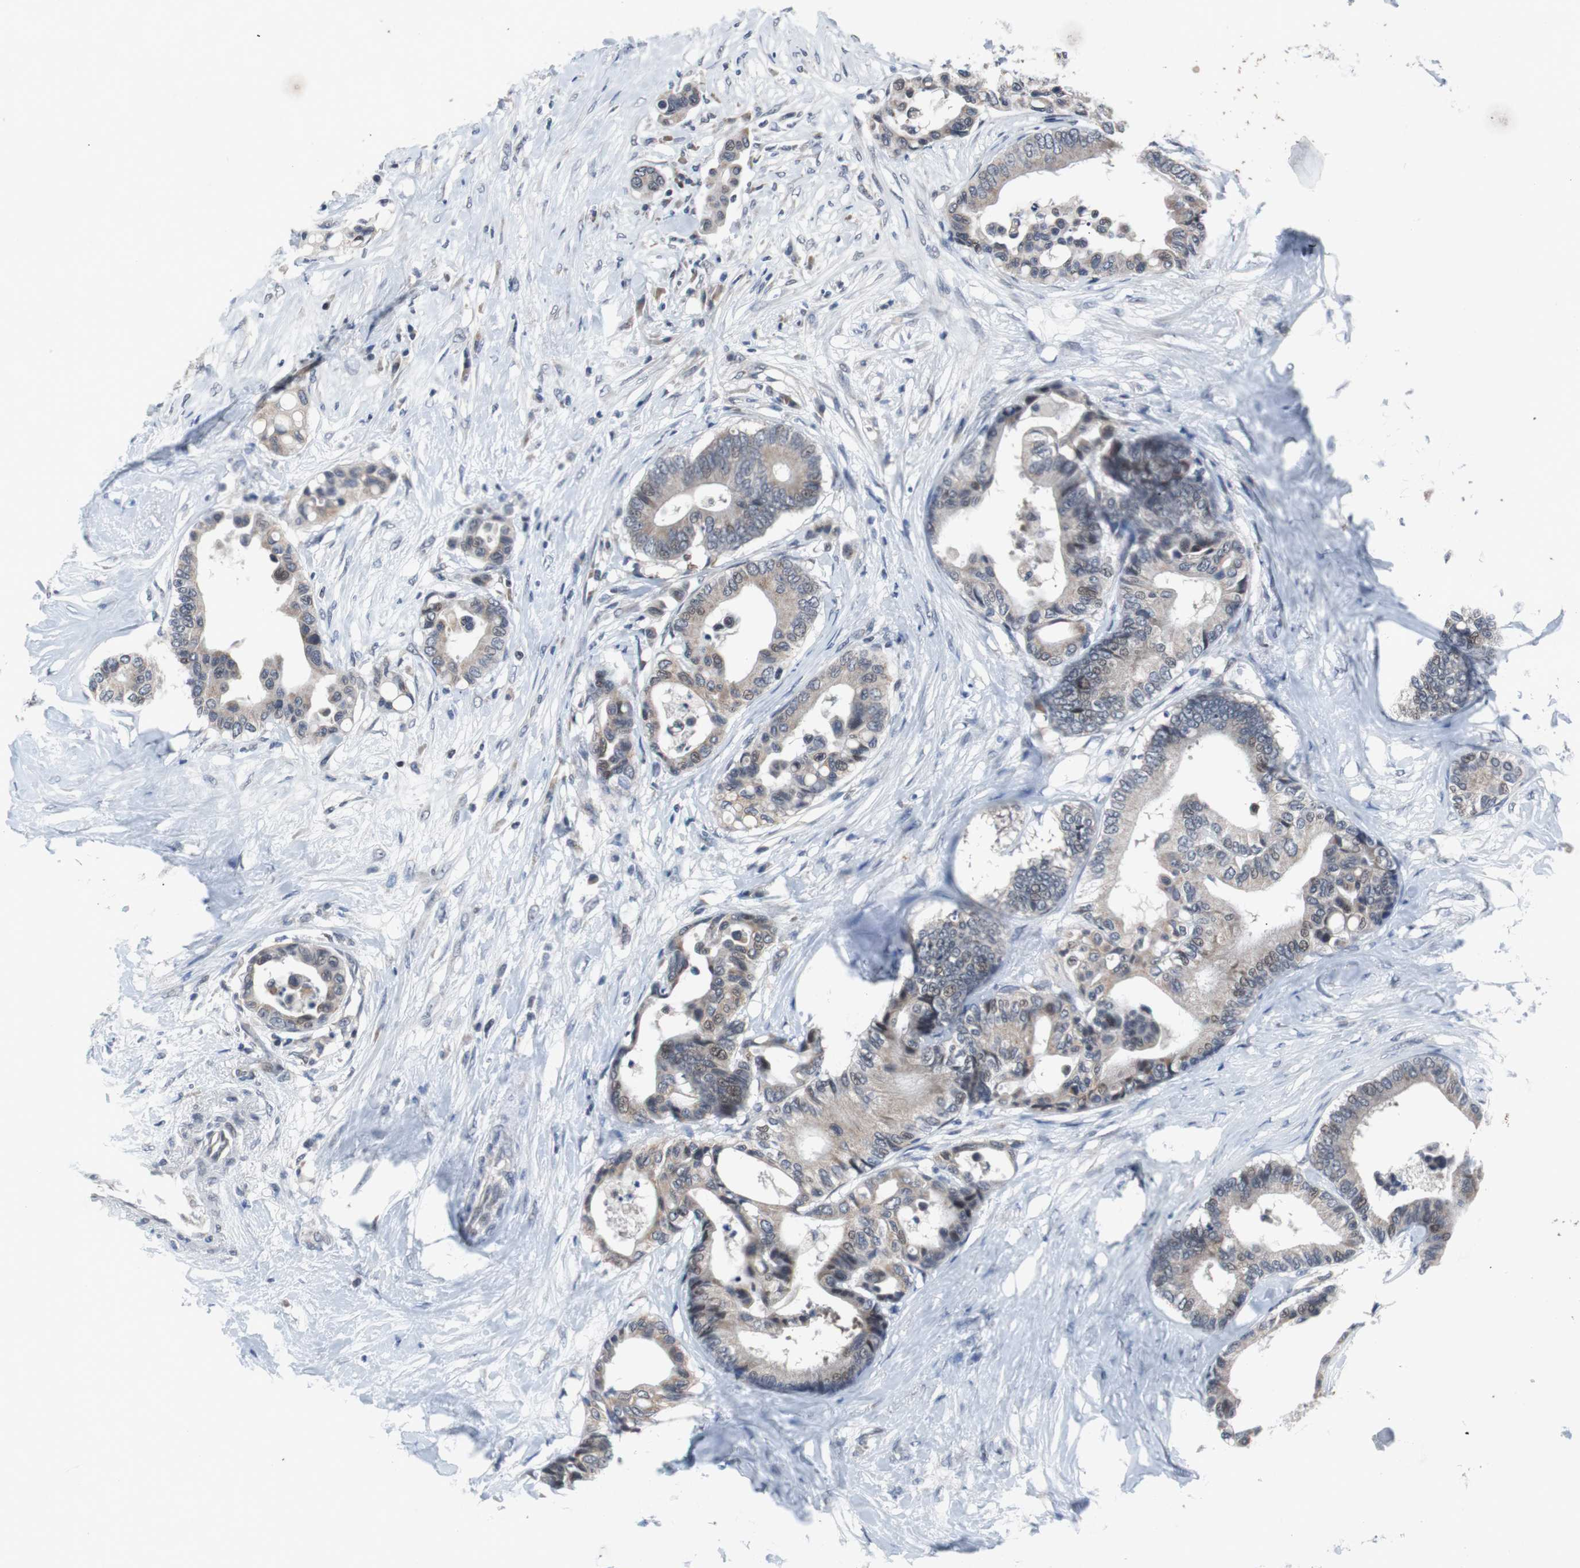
{"staining": {"intensity": "weak", "quantity": "<25%", "location": "cytoplasmic/membranous"}, "tissue": "colorectal cancer", "cell_type": "Tumor cells", "image_type": "cancer", "snomed": [{"axis": "morphology", "description": "Normal tissue, NOS"}, {"axis": "morphology", "description": "Adenocarcinoma, NOS"}, {"axis": "topography", "description": "Colon"}], "caption": "An immunohistochemistry histopathology image of colorectal cancer is shown. There is no staining in tumor cells of colorectal cancer.", "gene": "TP63", "patient": {"sex": "male", "age": 82}}